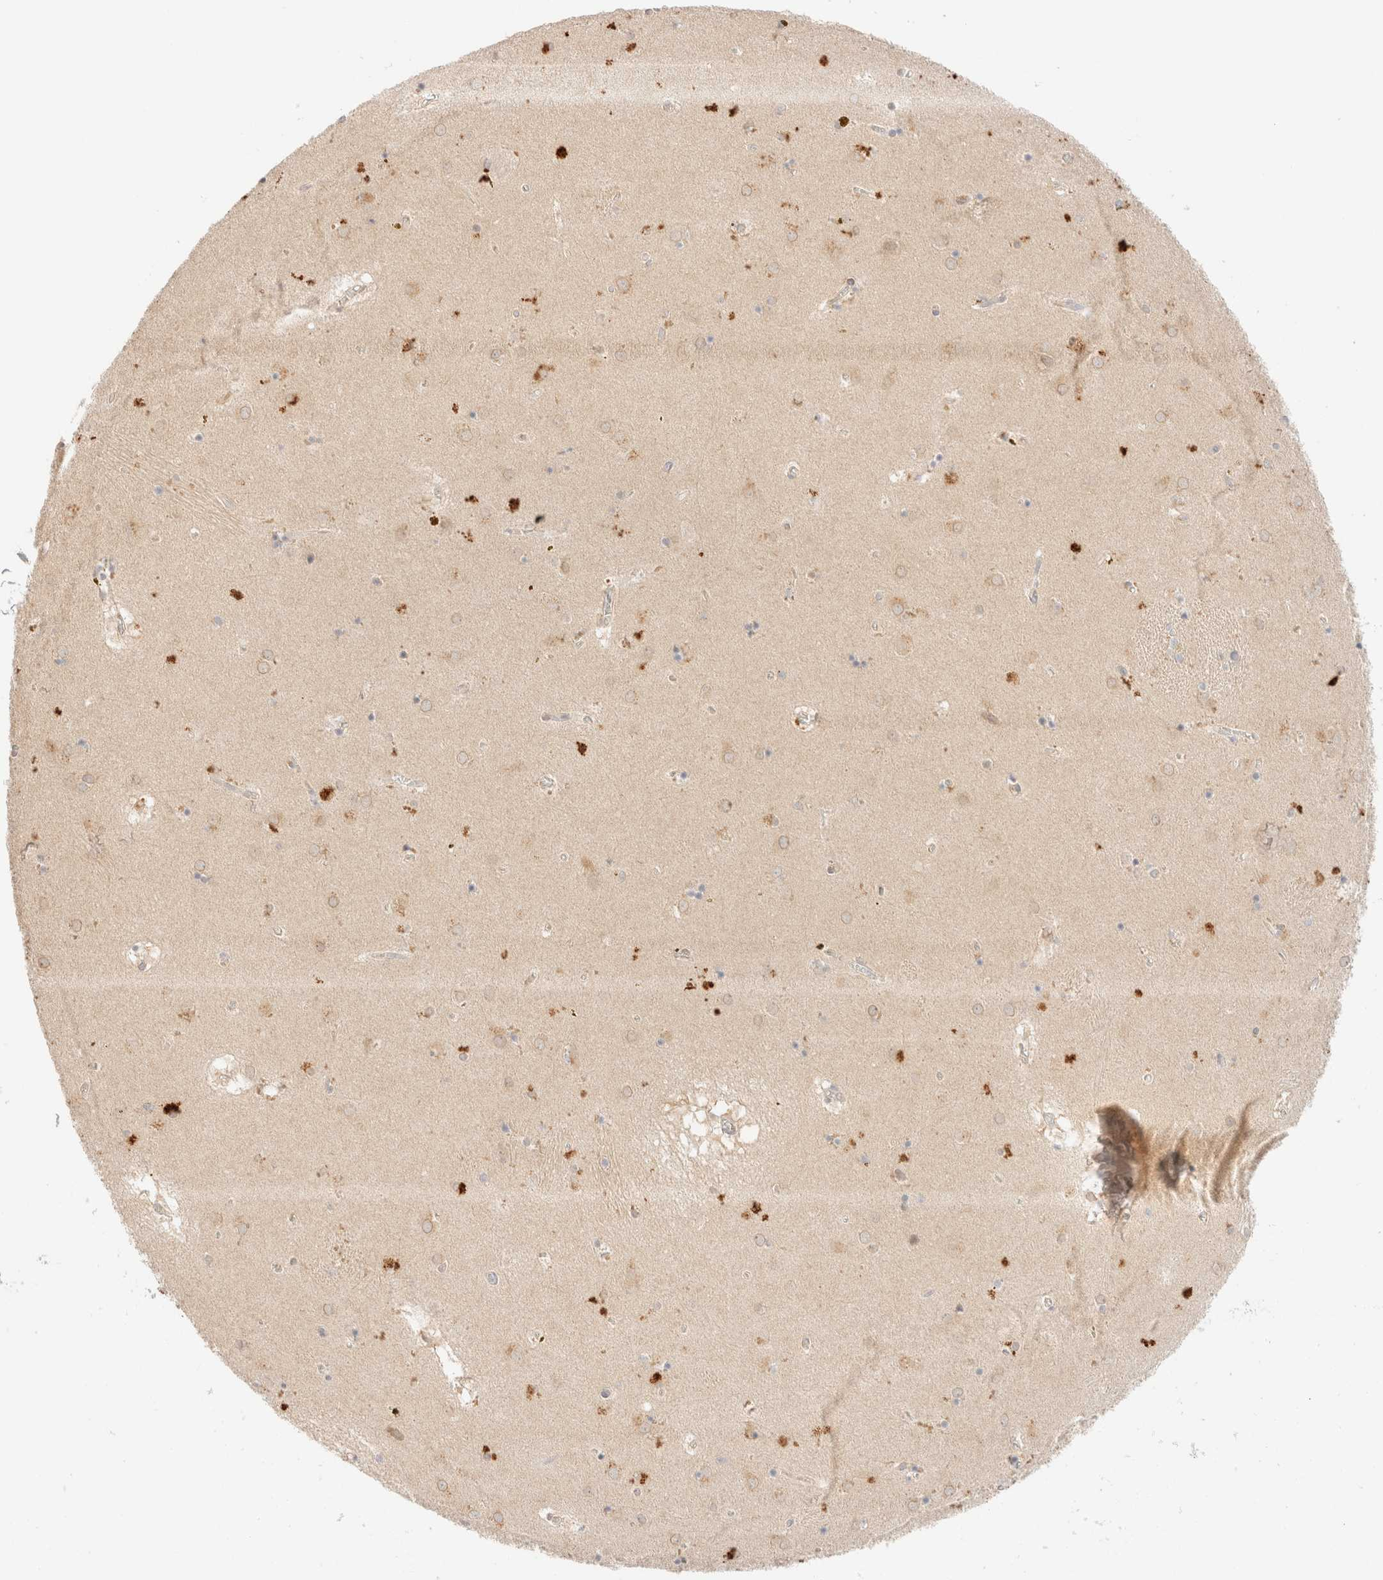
{"staining": {"intensity": "strong", "quantity": "<25%", "location": "cytoplasmic/membranous"}, "tissue": "caudate", "cell_type": "Glial cells", "image_type": "normal", "snomed": [{"axis": "morphology", "description": "Normal tissue, NOS"}, {"axis": "topography", "description": "Lateral ventricle wall"}], "caption": "A micrograph of caudate stained for a protein reveals strong cytoplasmic/membranous brown staining in glial cells. (DAB (3,3'-diaminobenzidine) IHC, brown staining for protein, blue staining for nuclei).", "gene": "SARM1", "patient": {"sex": "male", "age": 70}}